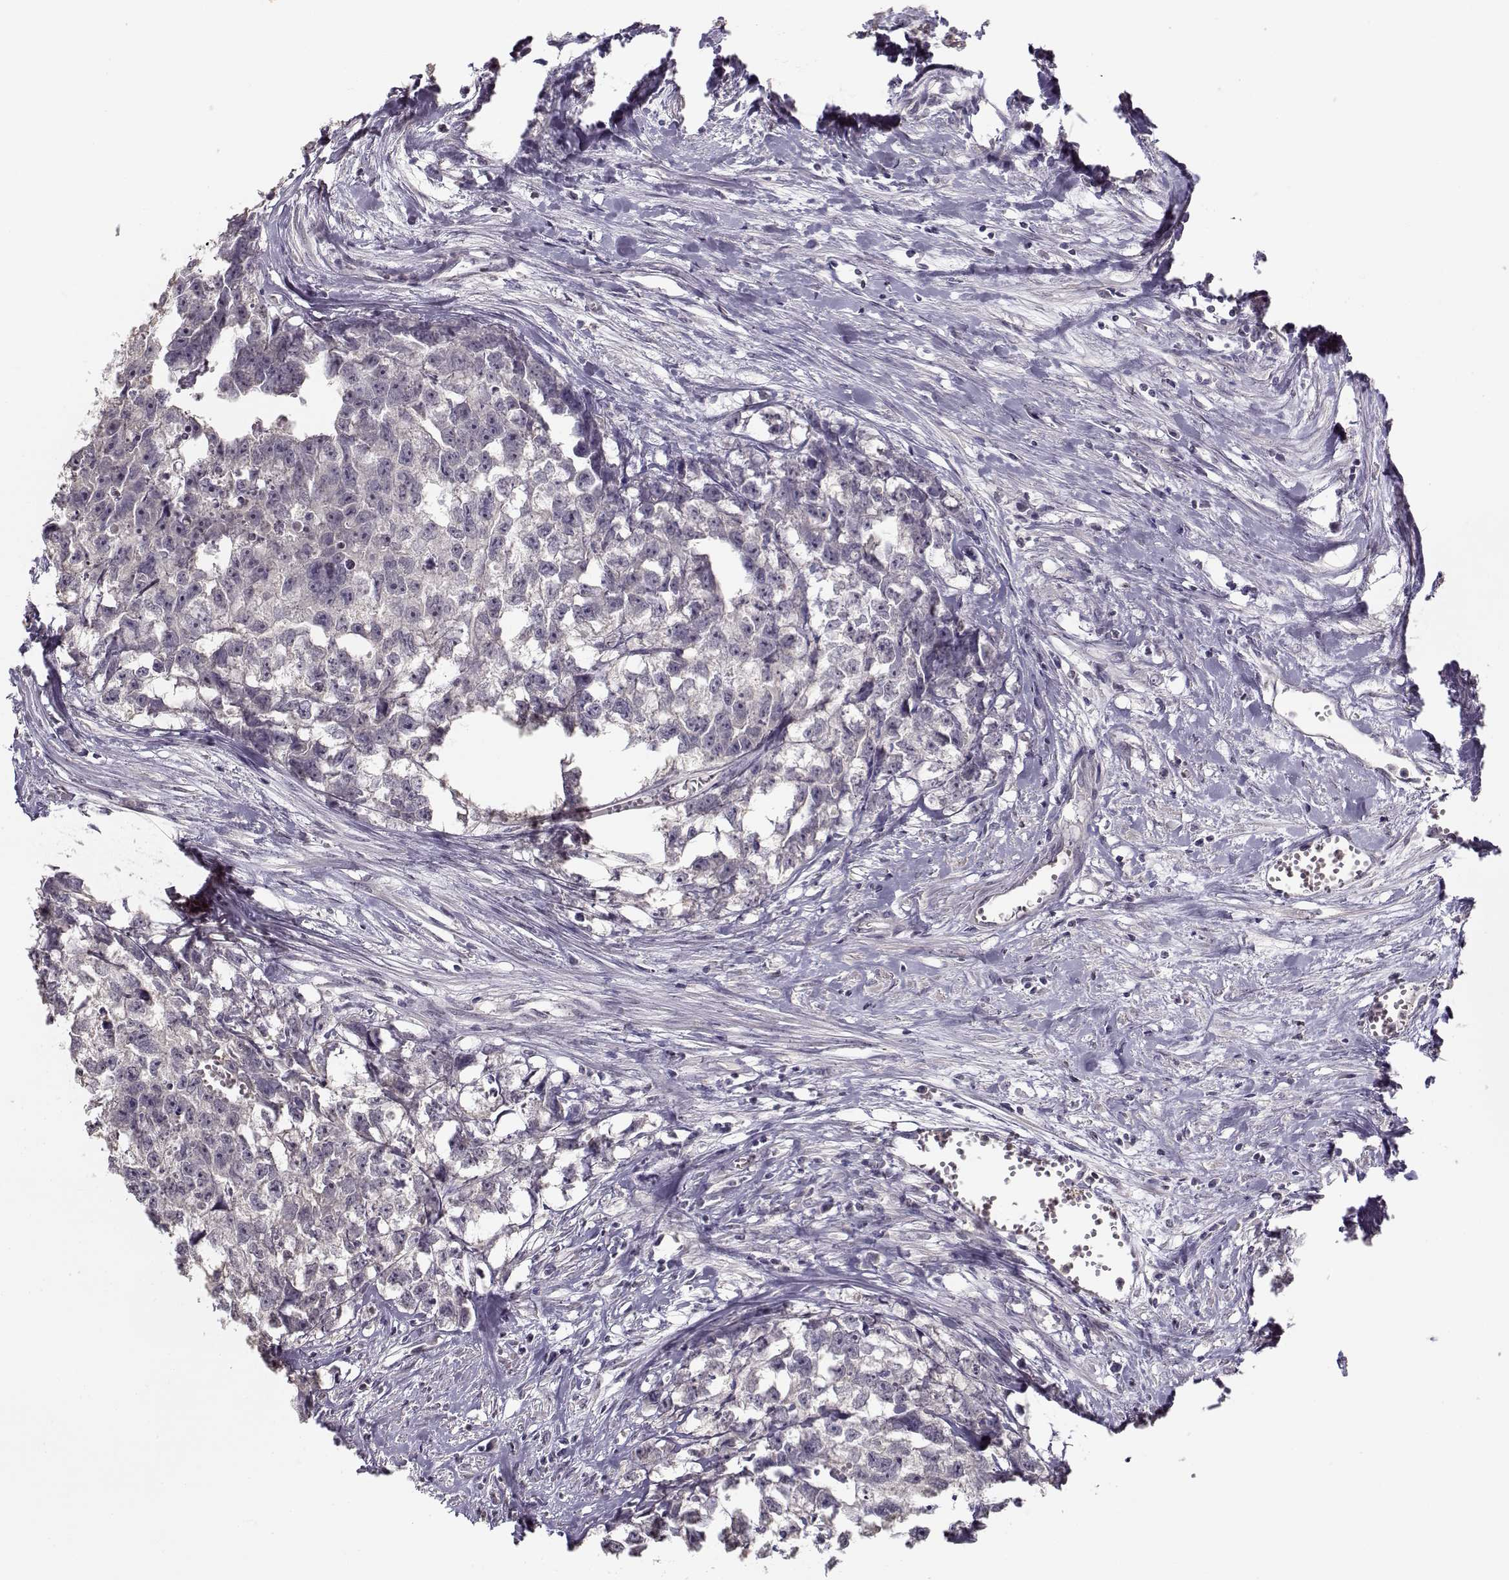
{"staining": {"intensity": "negative", "quantity": "none", "location": "none"}, "tissue": "testis cancer", "cell_type": "Tumor cells", "image_type": "cancer", "snomed": [{"axis": "morphology", "description": "Carcinoma, Embryonal, NOS"}, {"axis": "morphology", "description": "Teratoma, malignant, NOS"}, {"axis": "topography", "description": "Testis"}], "caption": "Tumor cells are negative for protein expression in human teratoma (malignant) (testis).", "gene": "UROC1", "patient": {"sex": "male", "age": 44}}